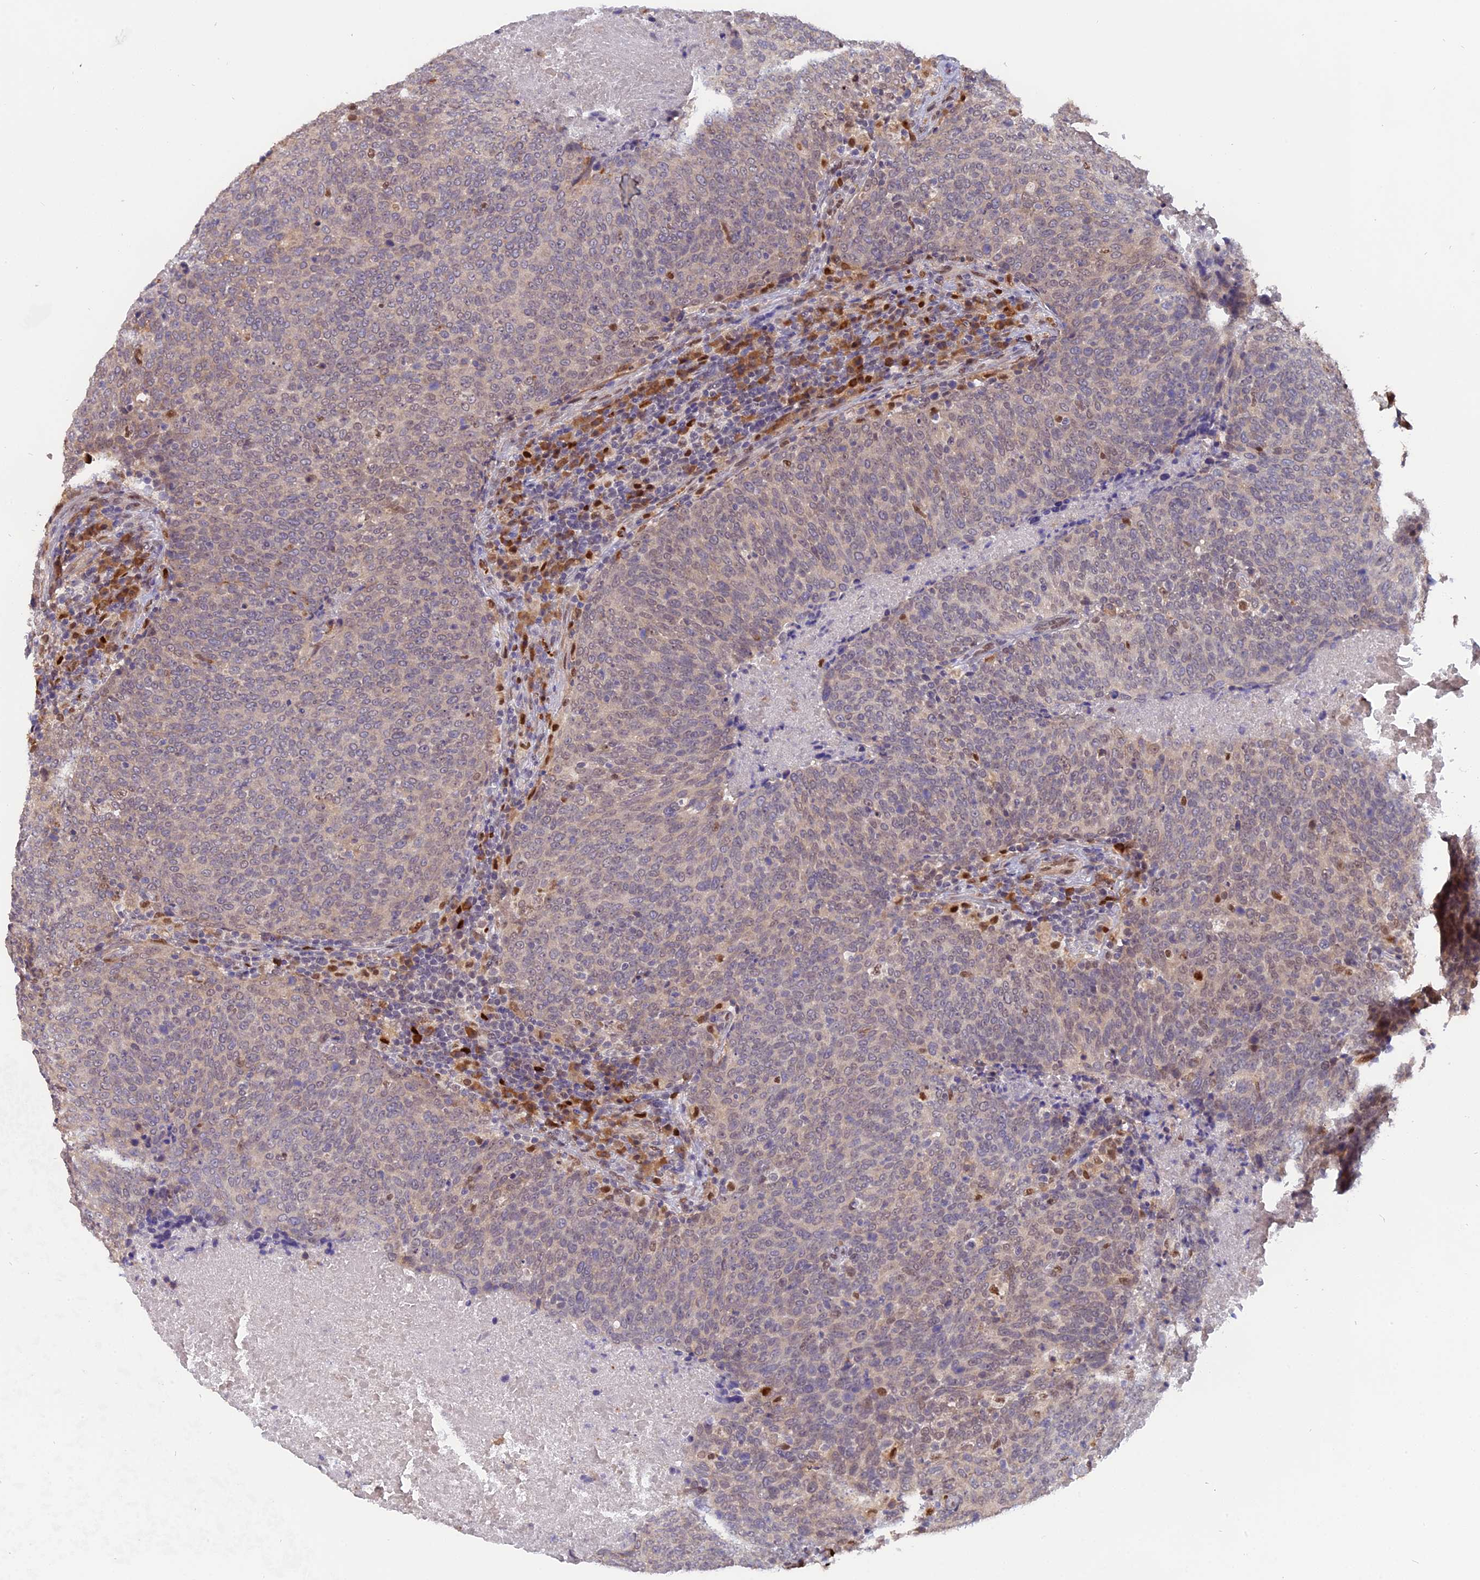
{"staining": {"intensity": "weak", "quantity": "25%-75%", "location": "cytoplasmic/membranous"}, "tissue": "head and neck cancer", "cell_type": "Tumor cells", "image_type": "cancer", "snomed": [{"axis": "morphology", "description": "Squamous cell carcinoma, NOS"}, {"axis": "morphology", "description": "Squamous cell carcinoma, metastatic, NOS"}, {"axis": "topography", "description": "Lymph node"}, {"axis": "topography", "description": "Head-Neck"}], "caption": "The photomicrograph demonstrates a brown stain indicating the presence of a protein in the cytoplasmic/membranous of tumor cells in head and neck squamous cell carcinoma. The staining was performed using DAB (3,3'-diaminobenzidine) to visualize the protein expression in brown, while the nuclei were stained in blue with hematoxylin (Magnification: 20x).", "gene": "FAM118B", "patient": {"sex": "male", "age": 62}}